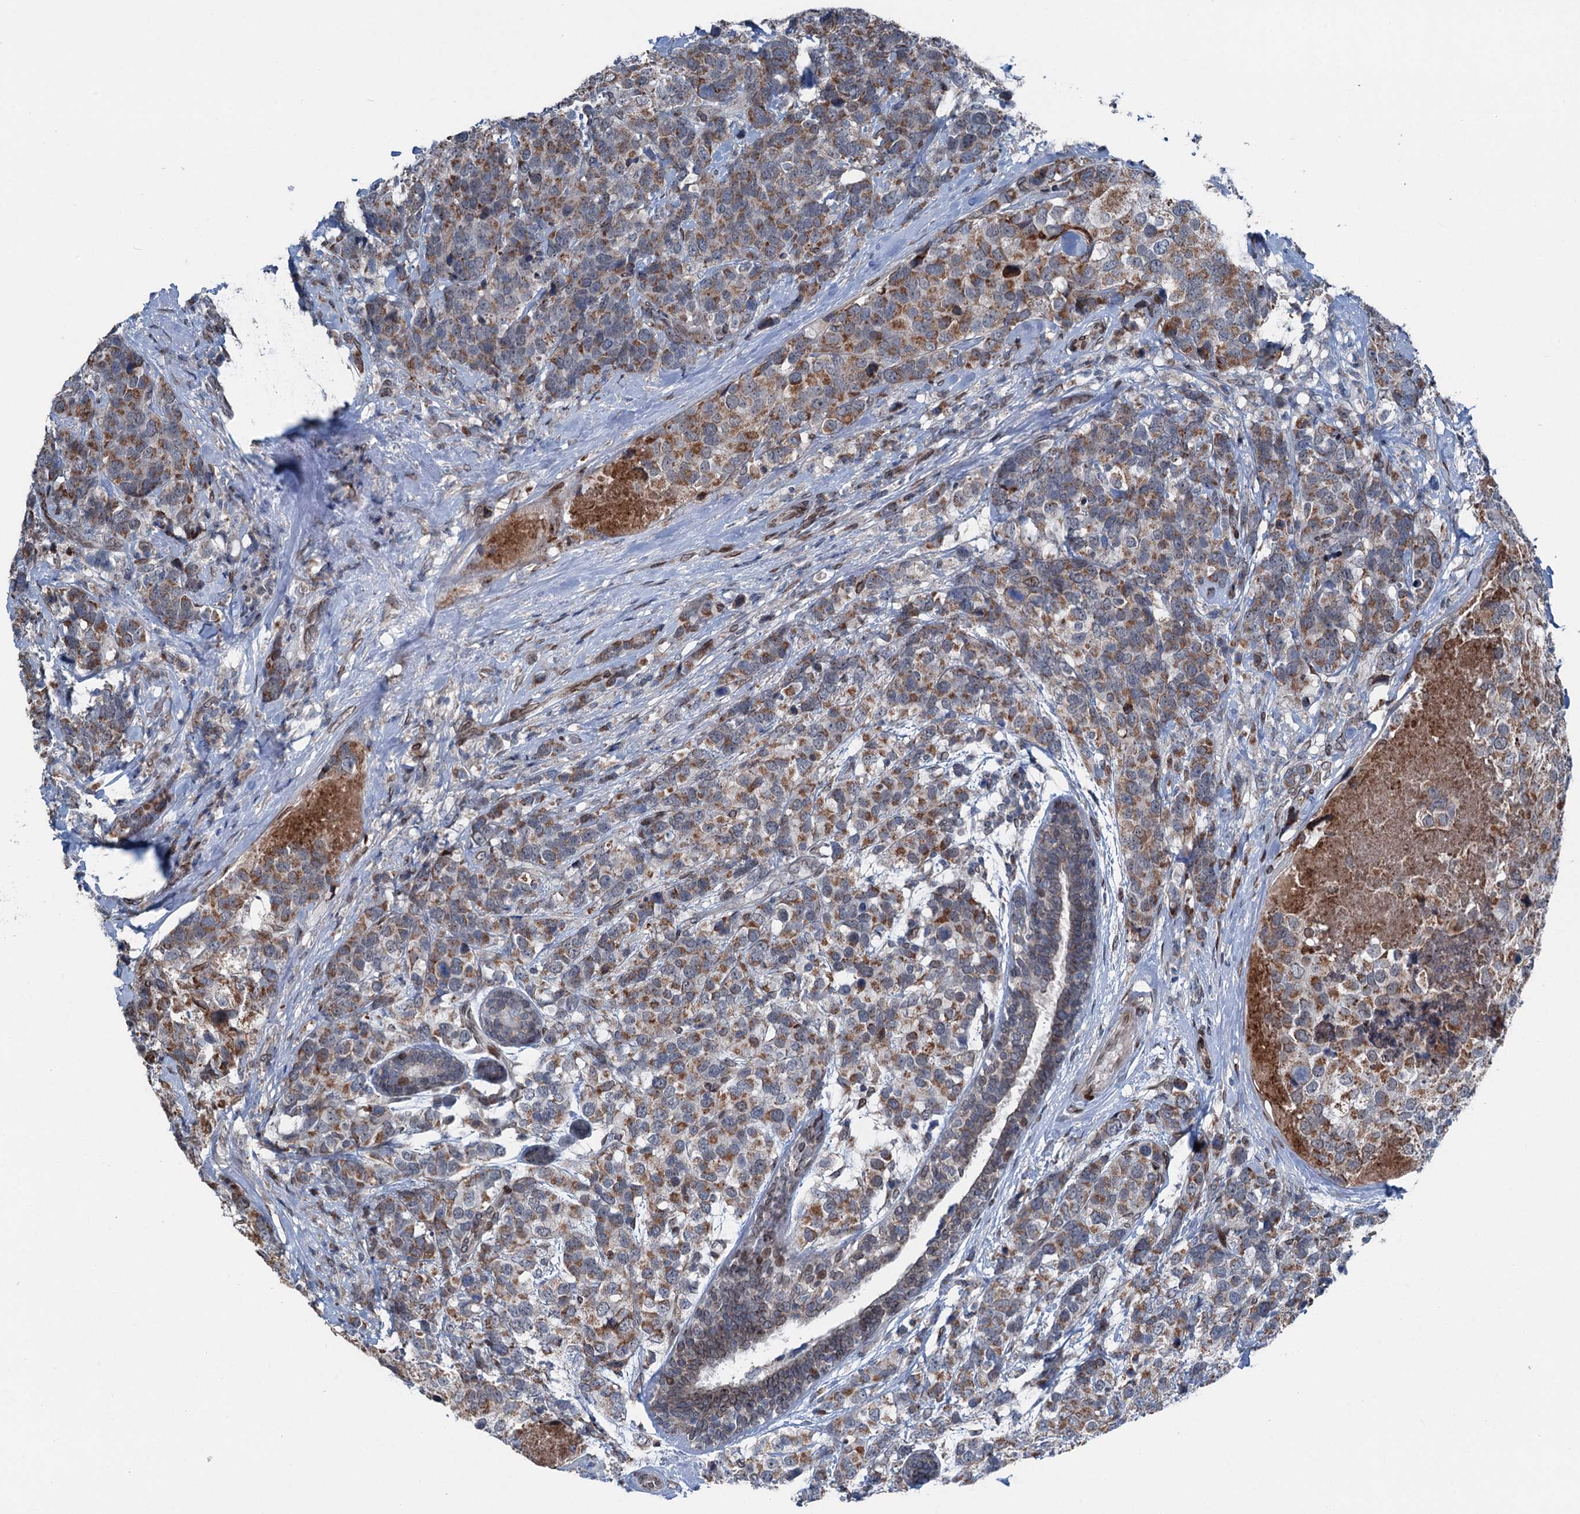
{"staining": {"intensity": "moderate", "quantity": ">75%", "location": "cytoplasmic/membranous"}, "tissue": "breast cancer", "cell_type": "Tumor cells", "image_type": "cancer", "snomed": [{"axis": "morphology", "description": "Lobular carcinoma"}, {"axis": "topography", "description": "Breast"}], "caption": "Protein positivity by immunohistochemistry exhibits moderate cytoplasmic/membranous staining in about >75% of tumor cells in breast cancer (lobular carcinoma).", "gene": "MRPL14", "patient": {"sex": "female", "age": 59}}